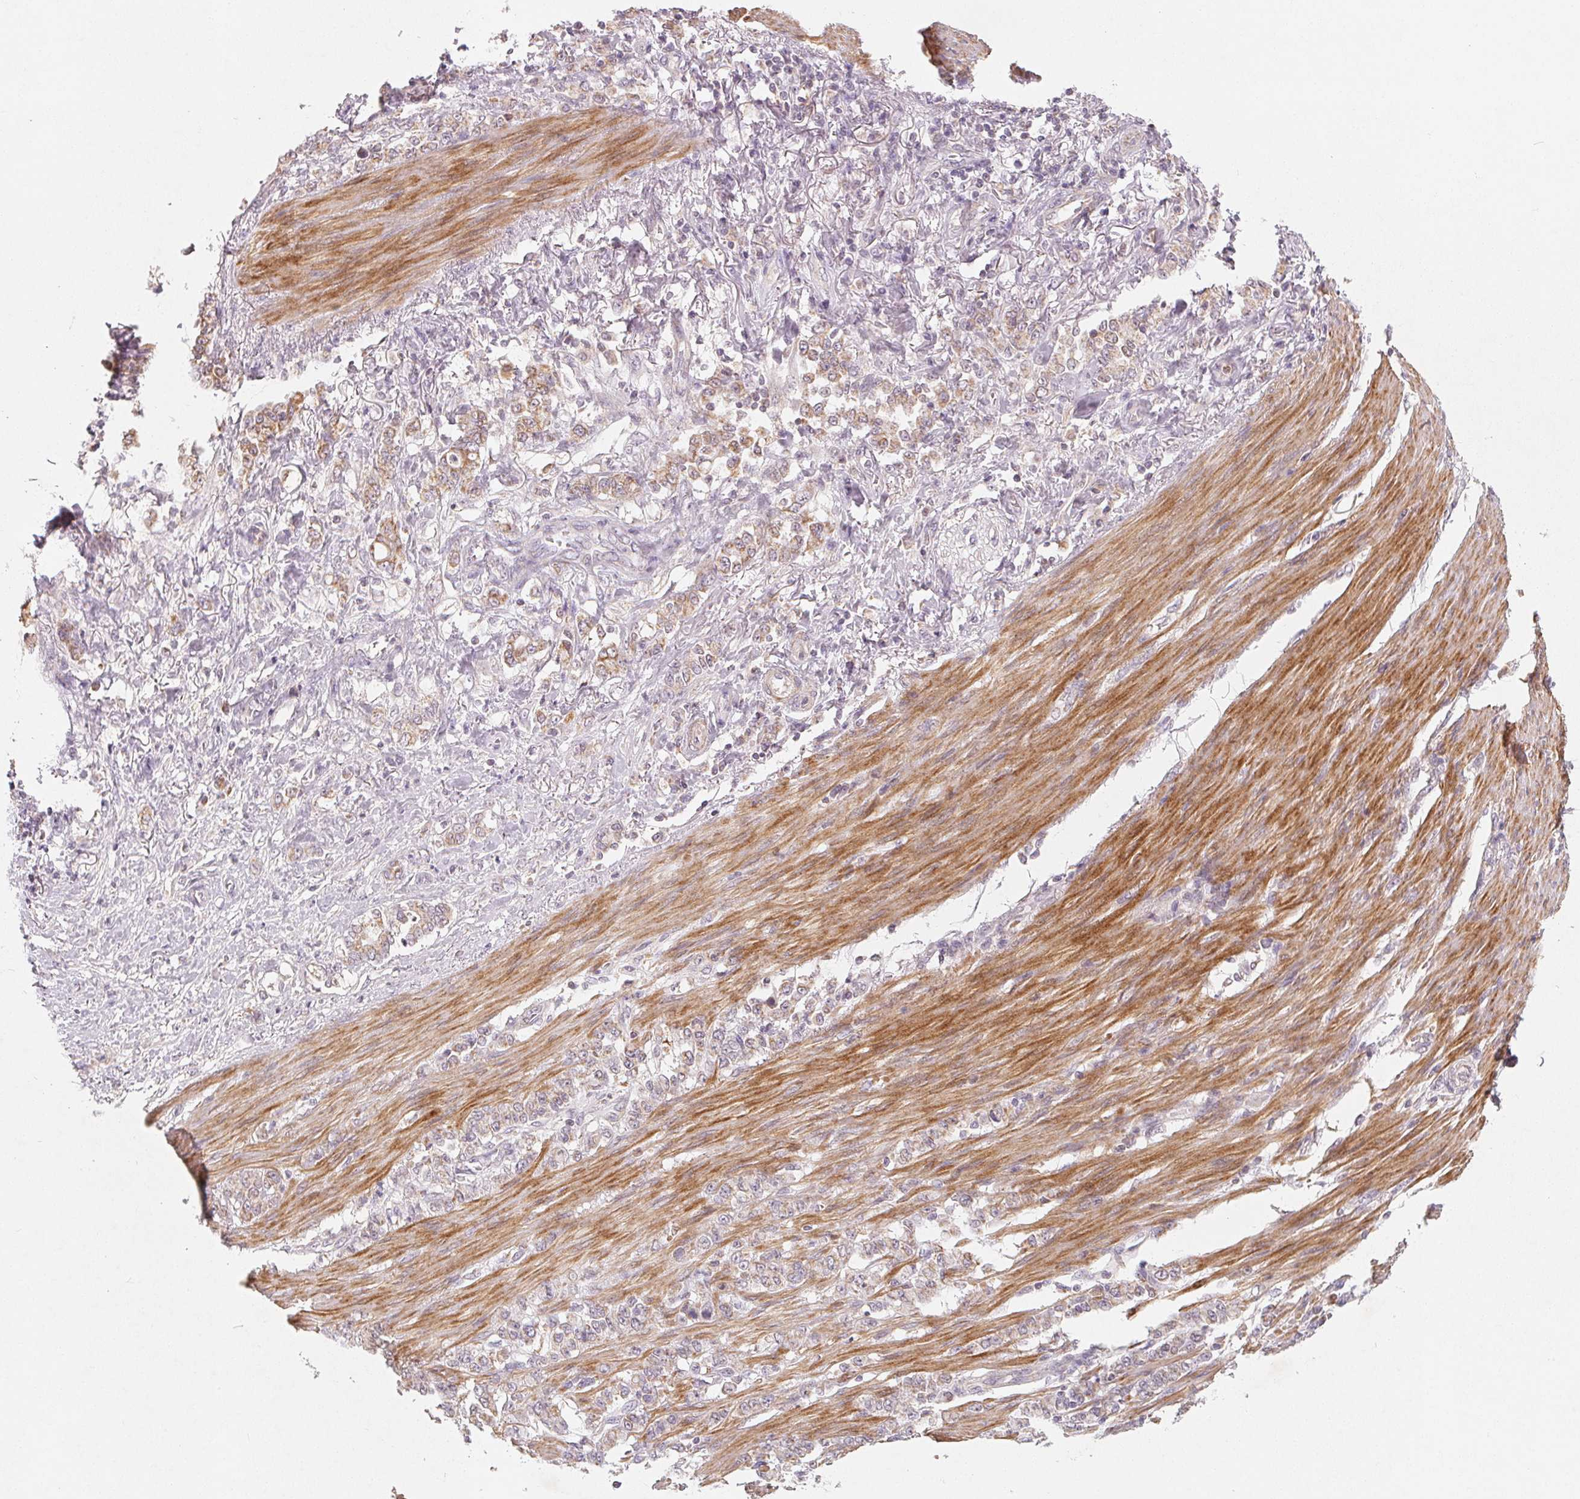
{"staining": {"intensity": "moderate", "quantity": "25%-75%", "location": "cytoplasmic/membranous"}, "tissue": "stomach cancer", "cell_type": "Tumor cells", "image_type": "cancer", "snomed": [{"axis": "morphology", "description": "Adenocarcinoma, NOS"}, {"axis": "topography", "description": "Stomach"}], "caption": "Immunohistochemistry (IHC) image of neoplastic tissue: stomach cancer stained using immunohistochemistry (IHC) exhibits medium levels of moderate protein expression localized specifically in the cytoplasmic/membranous of tumor cells, appearing as a cytoplasmic/membranous brown color.", "gene": "GHITM", "patient": {"sex": "female", "age": 79}}